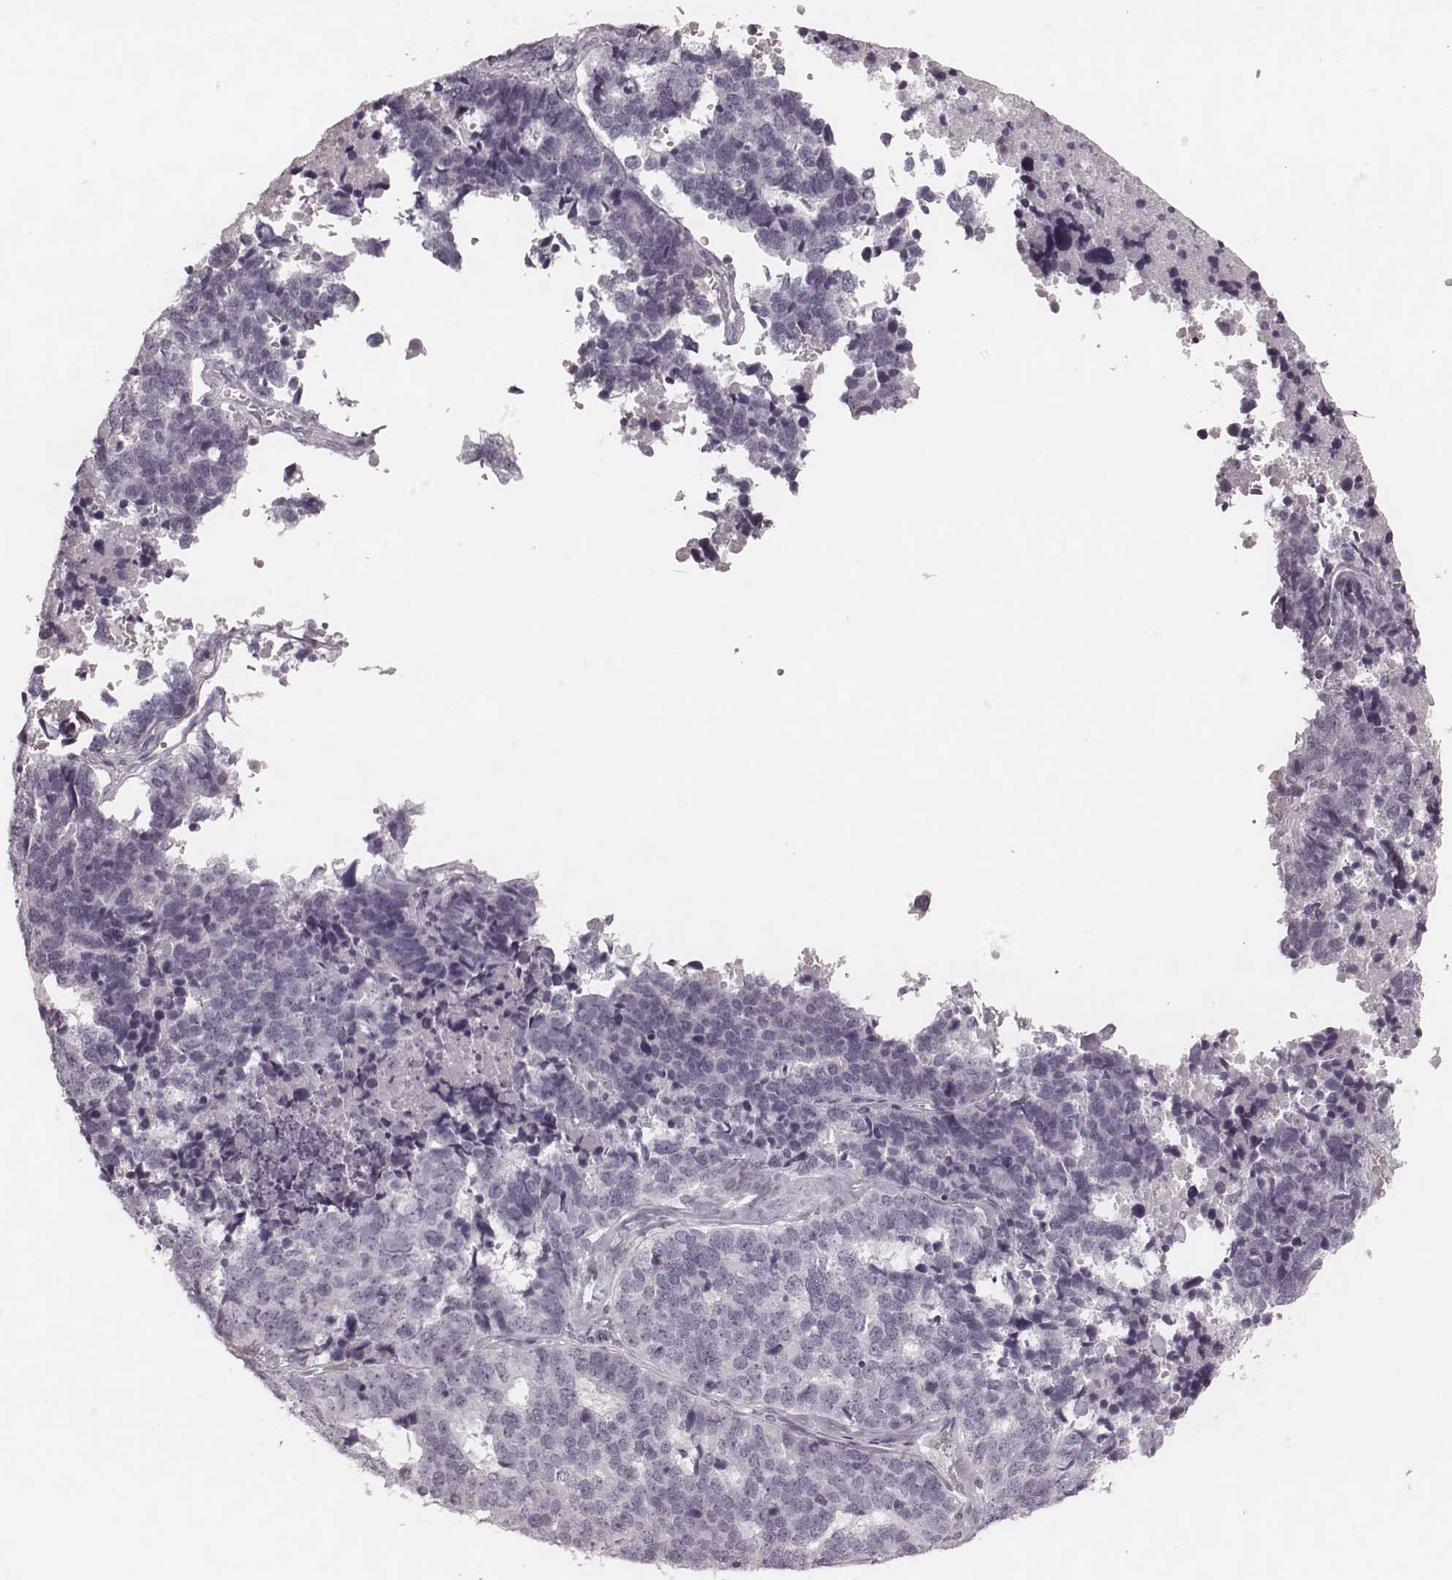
{"staining": {"intensity": "negative", "quantity": "none", "location": "none"}, "tissue": "stomach cancer", "cell_type": "Tumor cells", "image_type": "cancer", "snomed": [{"axis": "morphology", "description": "Adenocarcinoma, NOS"}, {"axis": "topography", "description": "Stomach"}], "caption": "High power microscopy photomicrograph of an immunohistochemistry (IHC) image of stomach cancer (adenocarcinoma), revealing no significant staining in tumor cells.", "gene": "KRT74", "patient": {"sex": "male", "age": 69}}